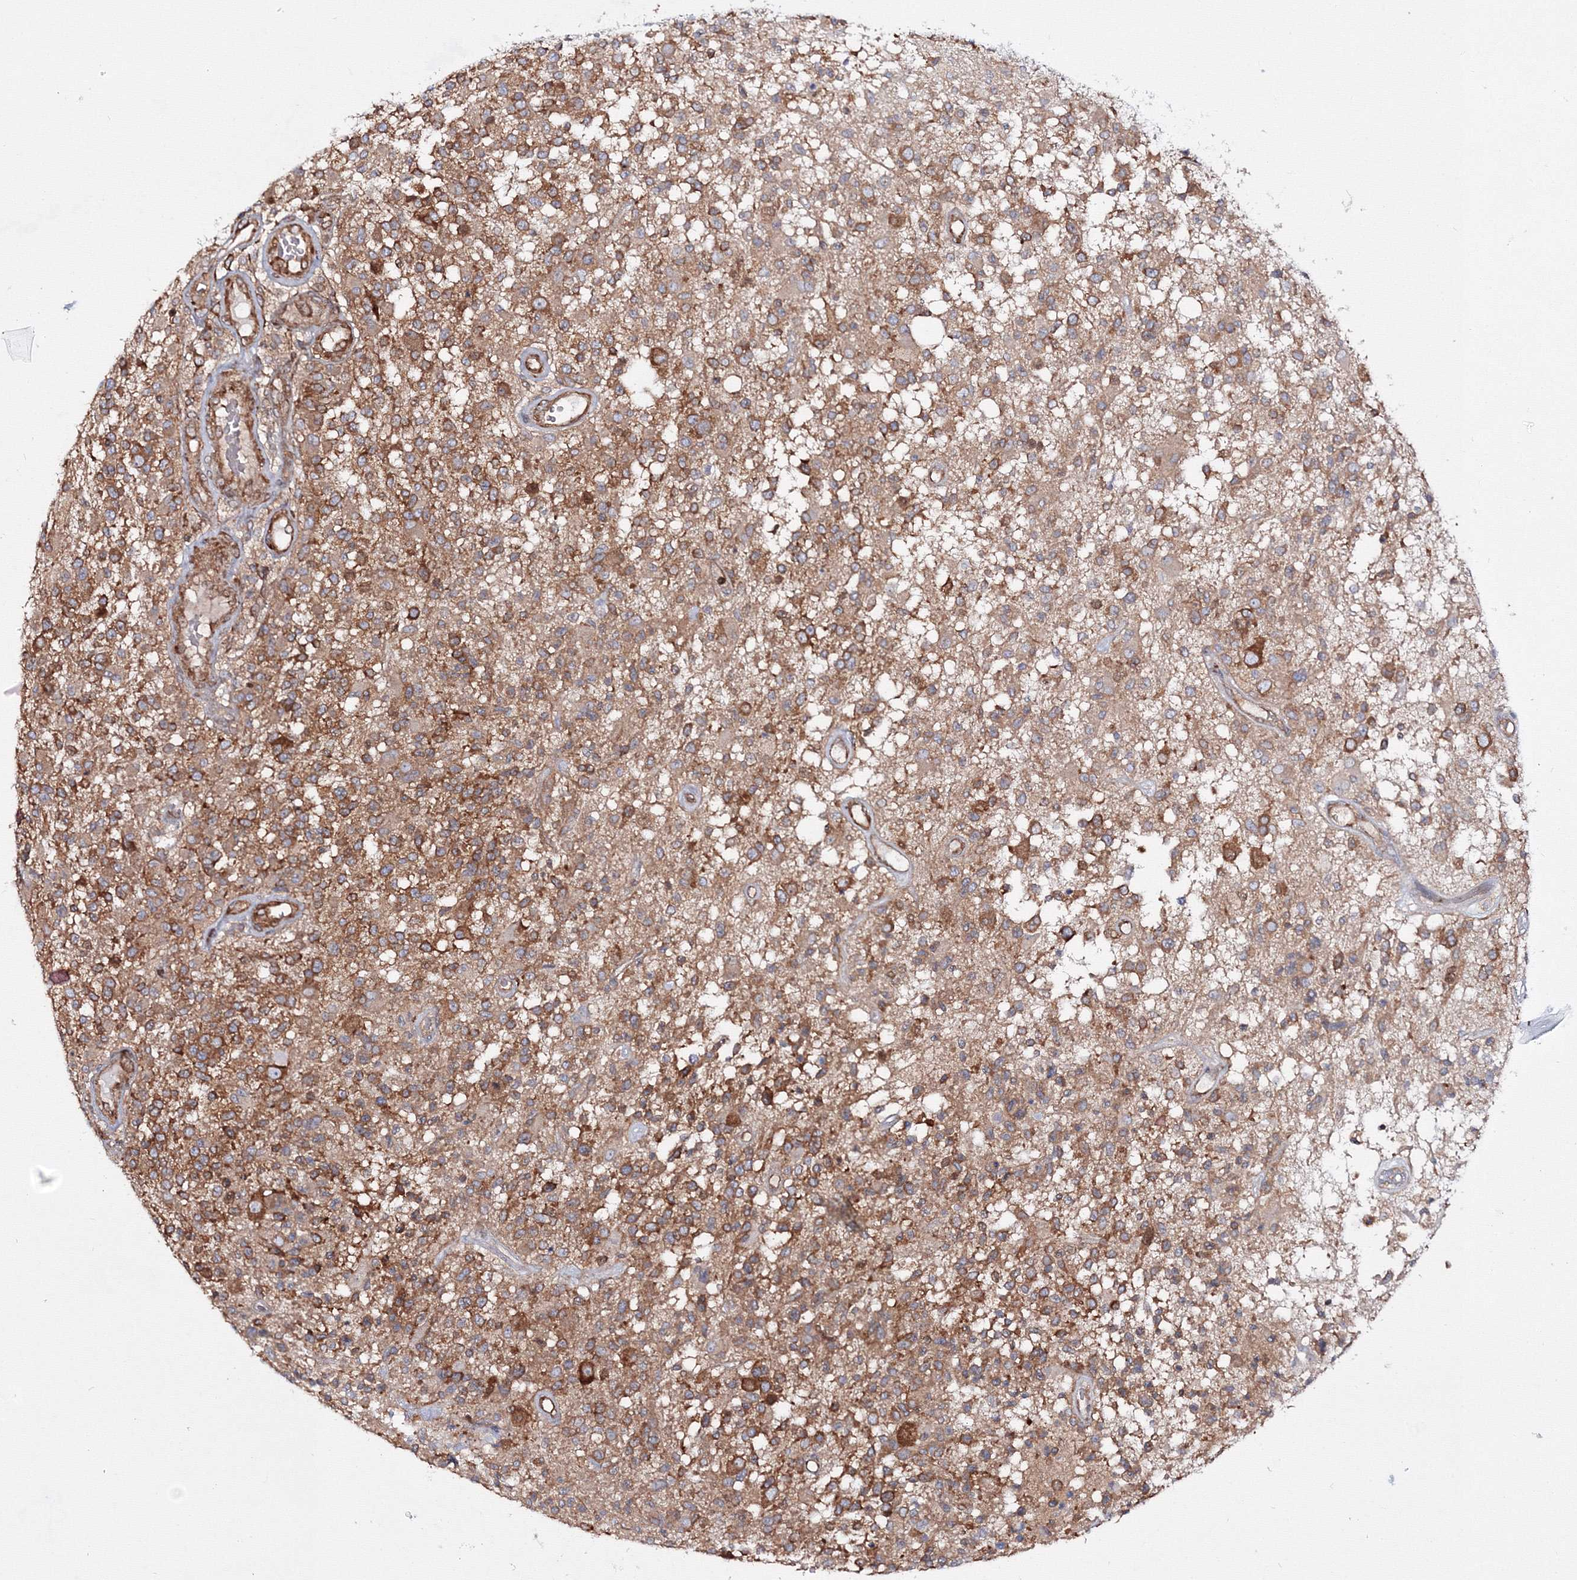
{"staining": {"intensity": "moderate", "quantity": ">75%", "location": "cytoplasmic/membranous"}, "tissue": "glioma", "cell_type": "Tumor cells", "image_type": "cancer", "snomed": [{"axis": "morphology", "description": "Glioma, malignant, High grade"}, {"axis": "morphology", "description": "Glioblastoma, NOS"}, {"axis": "topography", "description": "Brain"}], "caption": "A brown stain shows moderate cytoplasmic/membranous positivity of a protein in human glioma tumor cells. Immunohistochemistry (ihc) stains the protein in brown and the nuclei are stained blue.", "gene": "HARS1", "patient": {"sex": "male", "age": 60}}